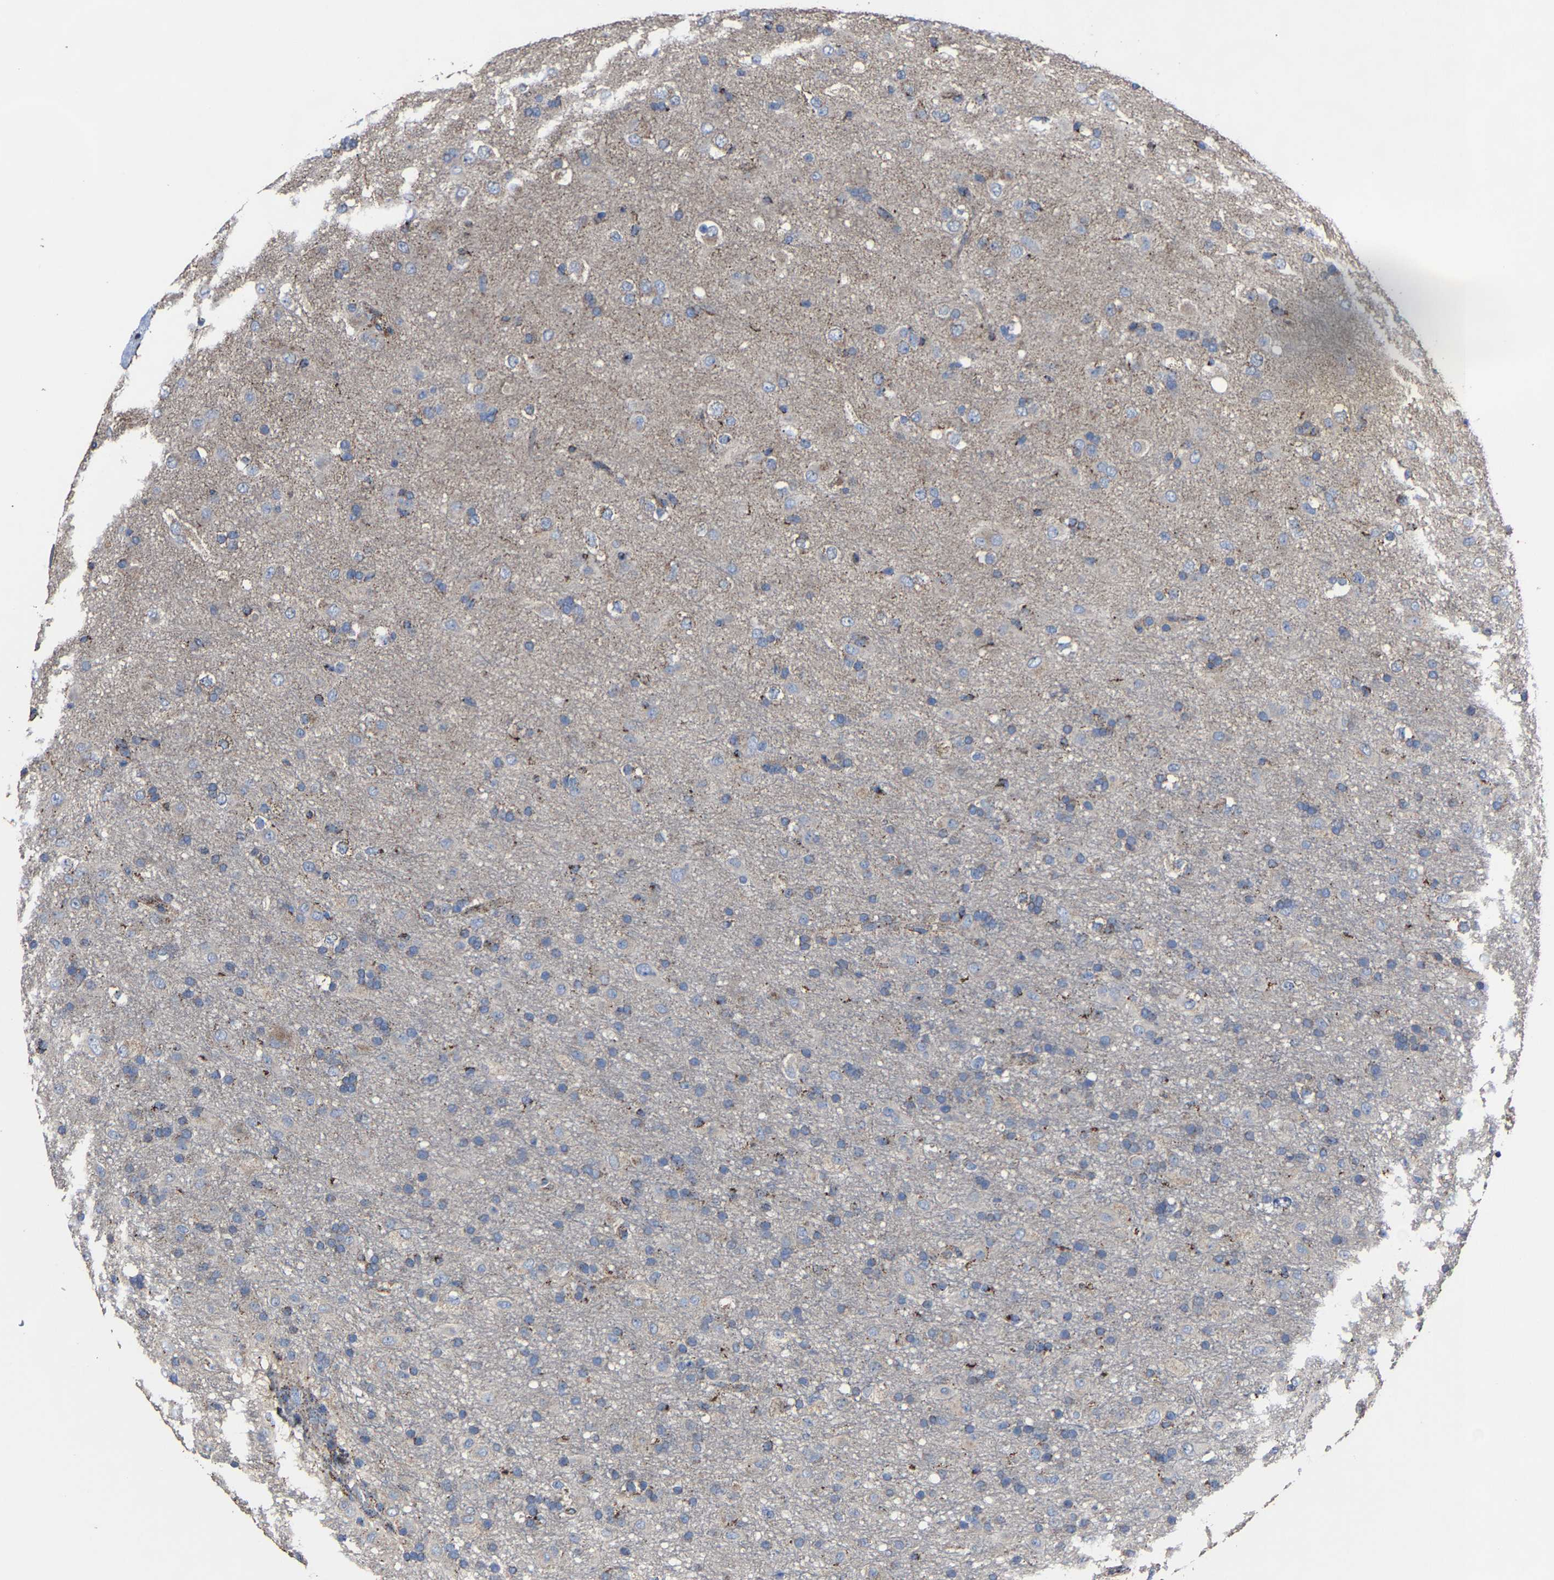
{"staining": {"intensity": "moderate", "quantity": "<25%", "location": "cytoplasmic/membranous"}, "tissue": "glioma", "cell_type": "Tumor cells", "image_type": "cancer", "snomed": [{"axis": "morphology", "description": "Glioma, malignant, Low grade"}, {"axis": "topography", "description": "Brain"}], "caption": "A low amount of moderate cytoplasmic/membranous expression is appreciated in about <25% of tumor cells in malignant low-grade glioma tissue.", "gene": "NDUFV3", "patient": {"sex": "male", "age": 65}}